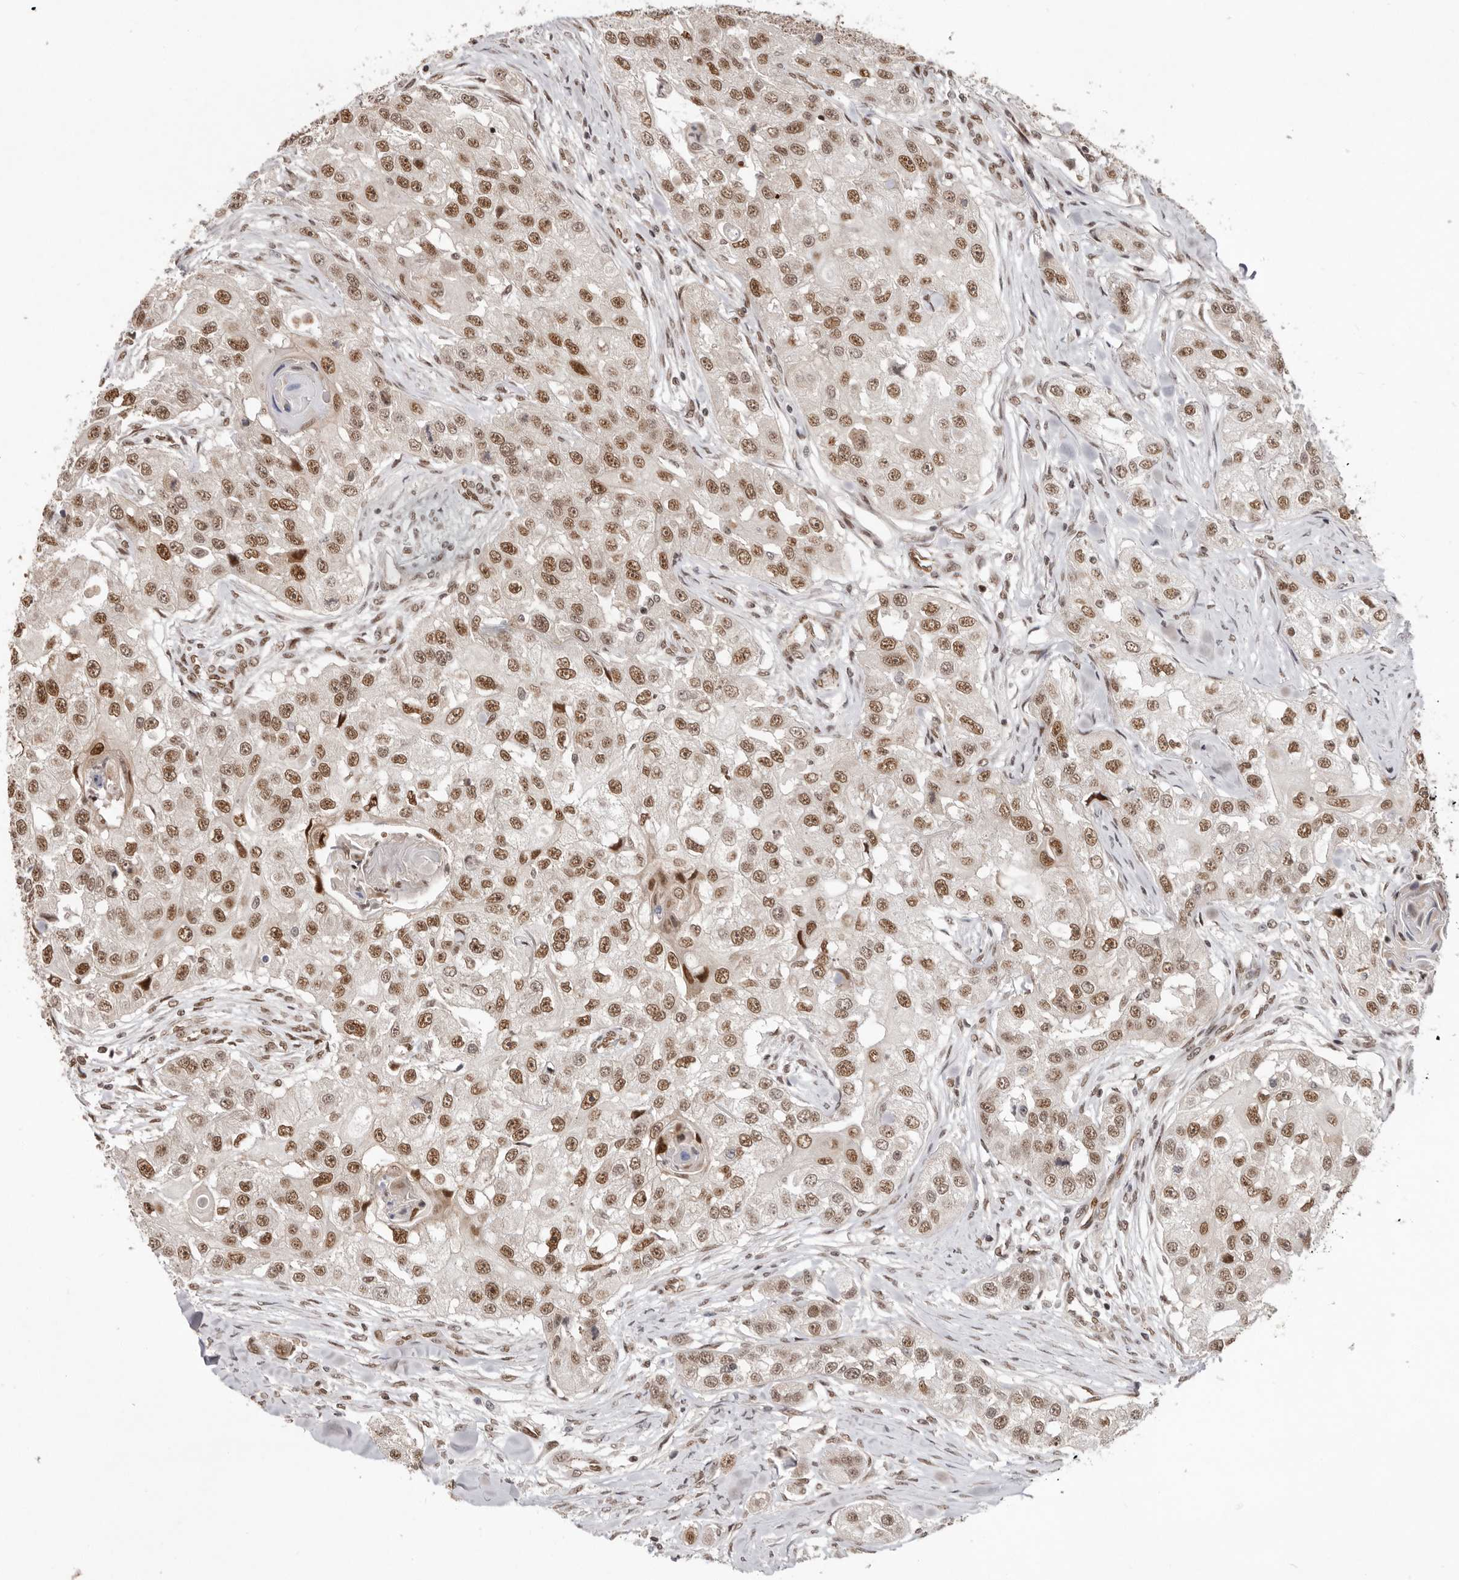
{"staining": {"intensity": "moderate", "quantity": ">75%", "location": "nuclear"}, "tissue": "head and neck cancer", "cell_type": "Tumor cells", "image_type": "cancer", "snomed": [{"axis": "morphology", "description": "Normal tissue, NOS"}, {"axis": "morphology", "description": "Squamous cell carcinoma, NOS"}, {"axis": "topography", "description": "Skeletal muscle"}, {"axis": "topography", "description": "Head-Neck"}], "caption": "Immunohistochemical staining of human head and neck cancer demonstrates medium levels of moderate nuclear staining in approximately >75% of tumor cells. (DAB (3,3'-diaminobenzidine) IHC with brightfield microscopy, high magnification).", "gene": "CHTOP", "patient": {"sex": "male", "age": 51}}